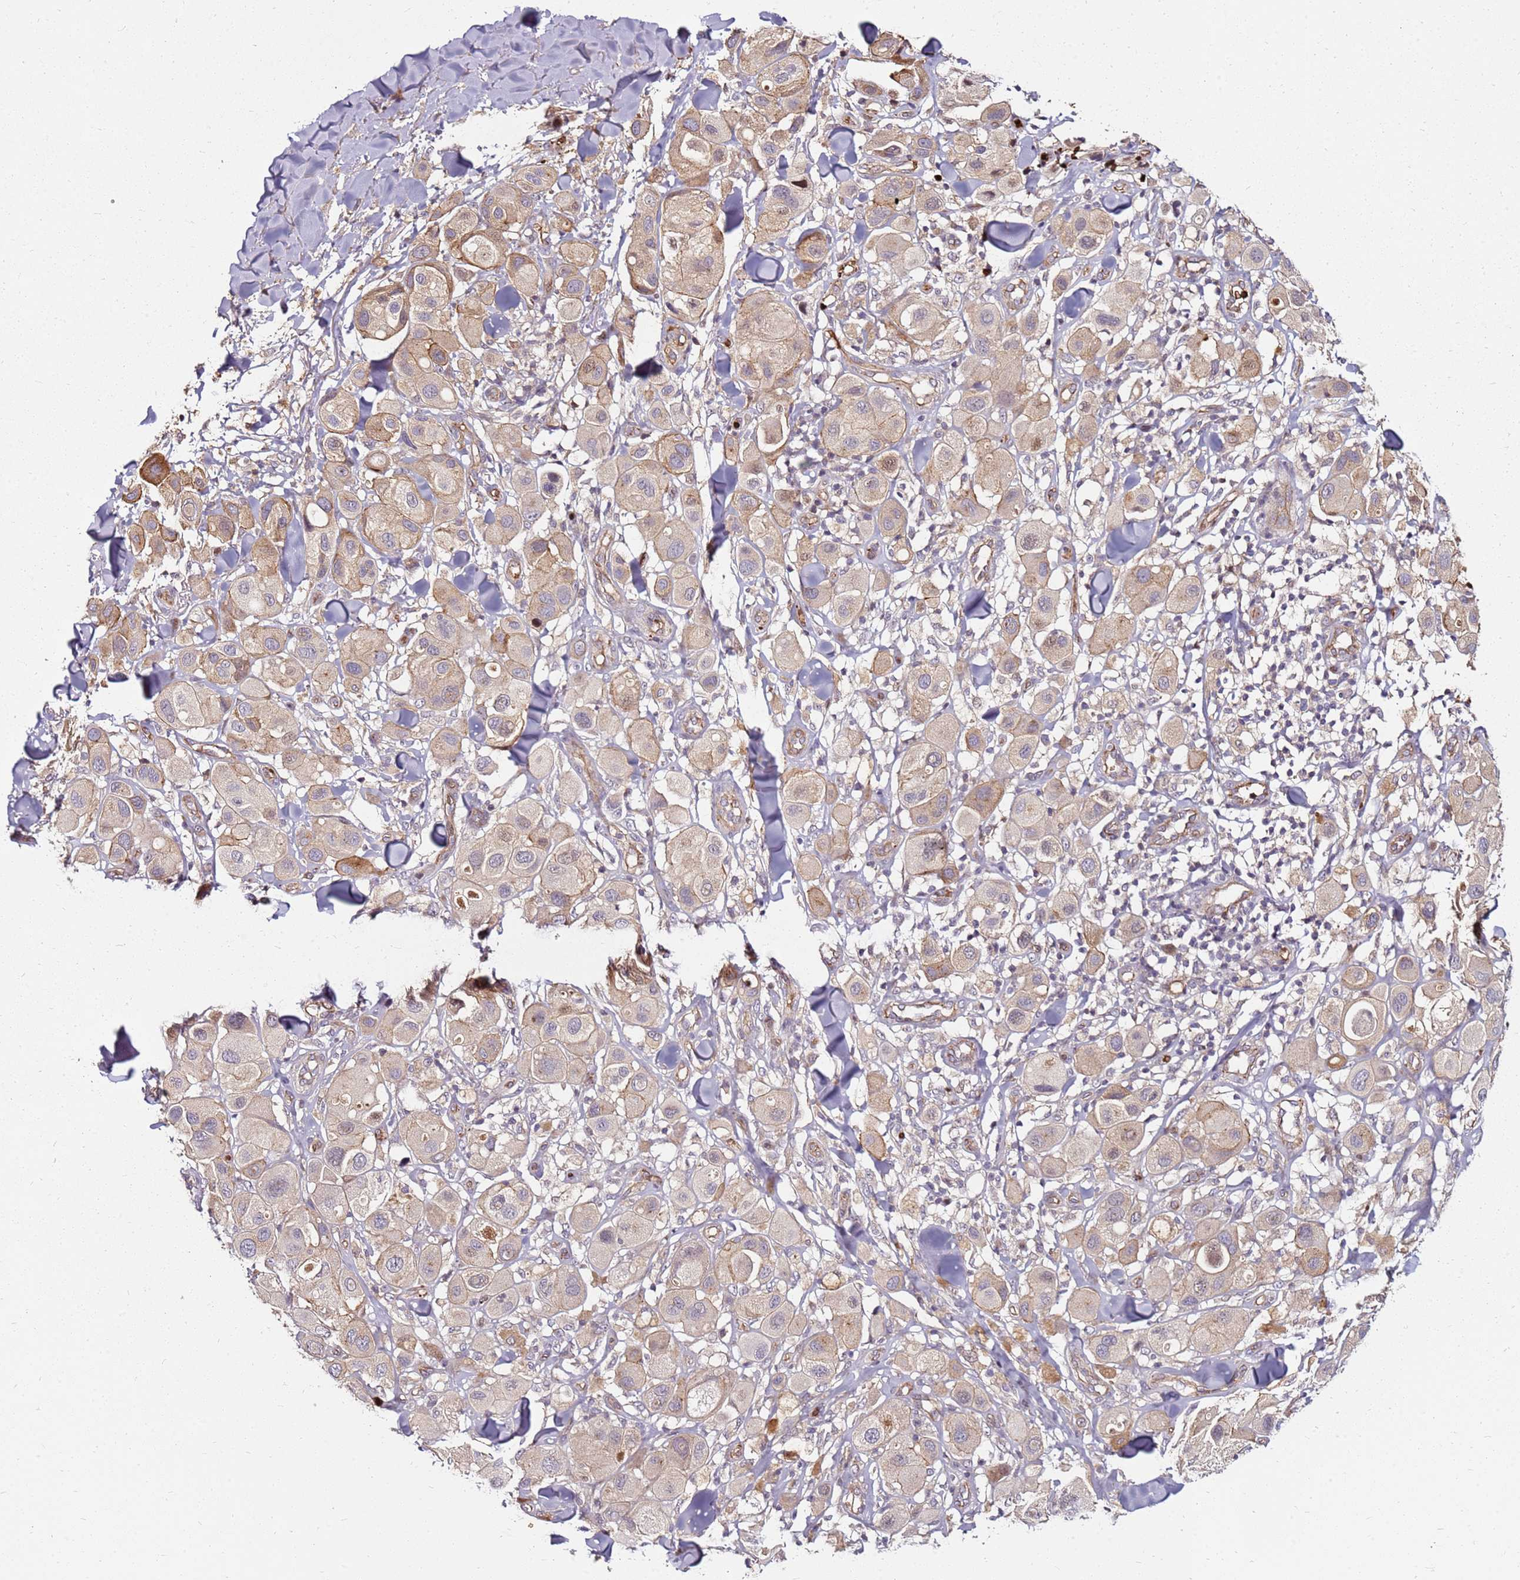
{"staining": {"intensity": "weak", "quantity": "25%-75%", "location": "cytoplasmic/membranous"}, "tissue": "melanoma", "cell_type": "Tumor cells", "image_type": "cancer", "snomed": [{"axis": "morphology", "description": "Malignant melanoma, Metastatic site"}, {"axis": "topography", "description": "Skin"}], "caption": "IHC micrograph of melanoma stained for a protein (brown), which demonstrates low levels of weak cytoplasmic/membranous expression in about 25%-75% of tumor cells.", "gene": "RNF11", "patient": {"sex": "male", "age": 41}}